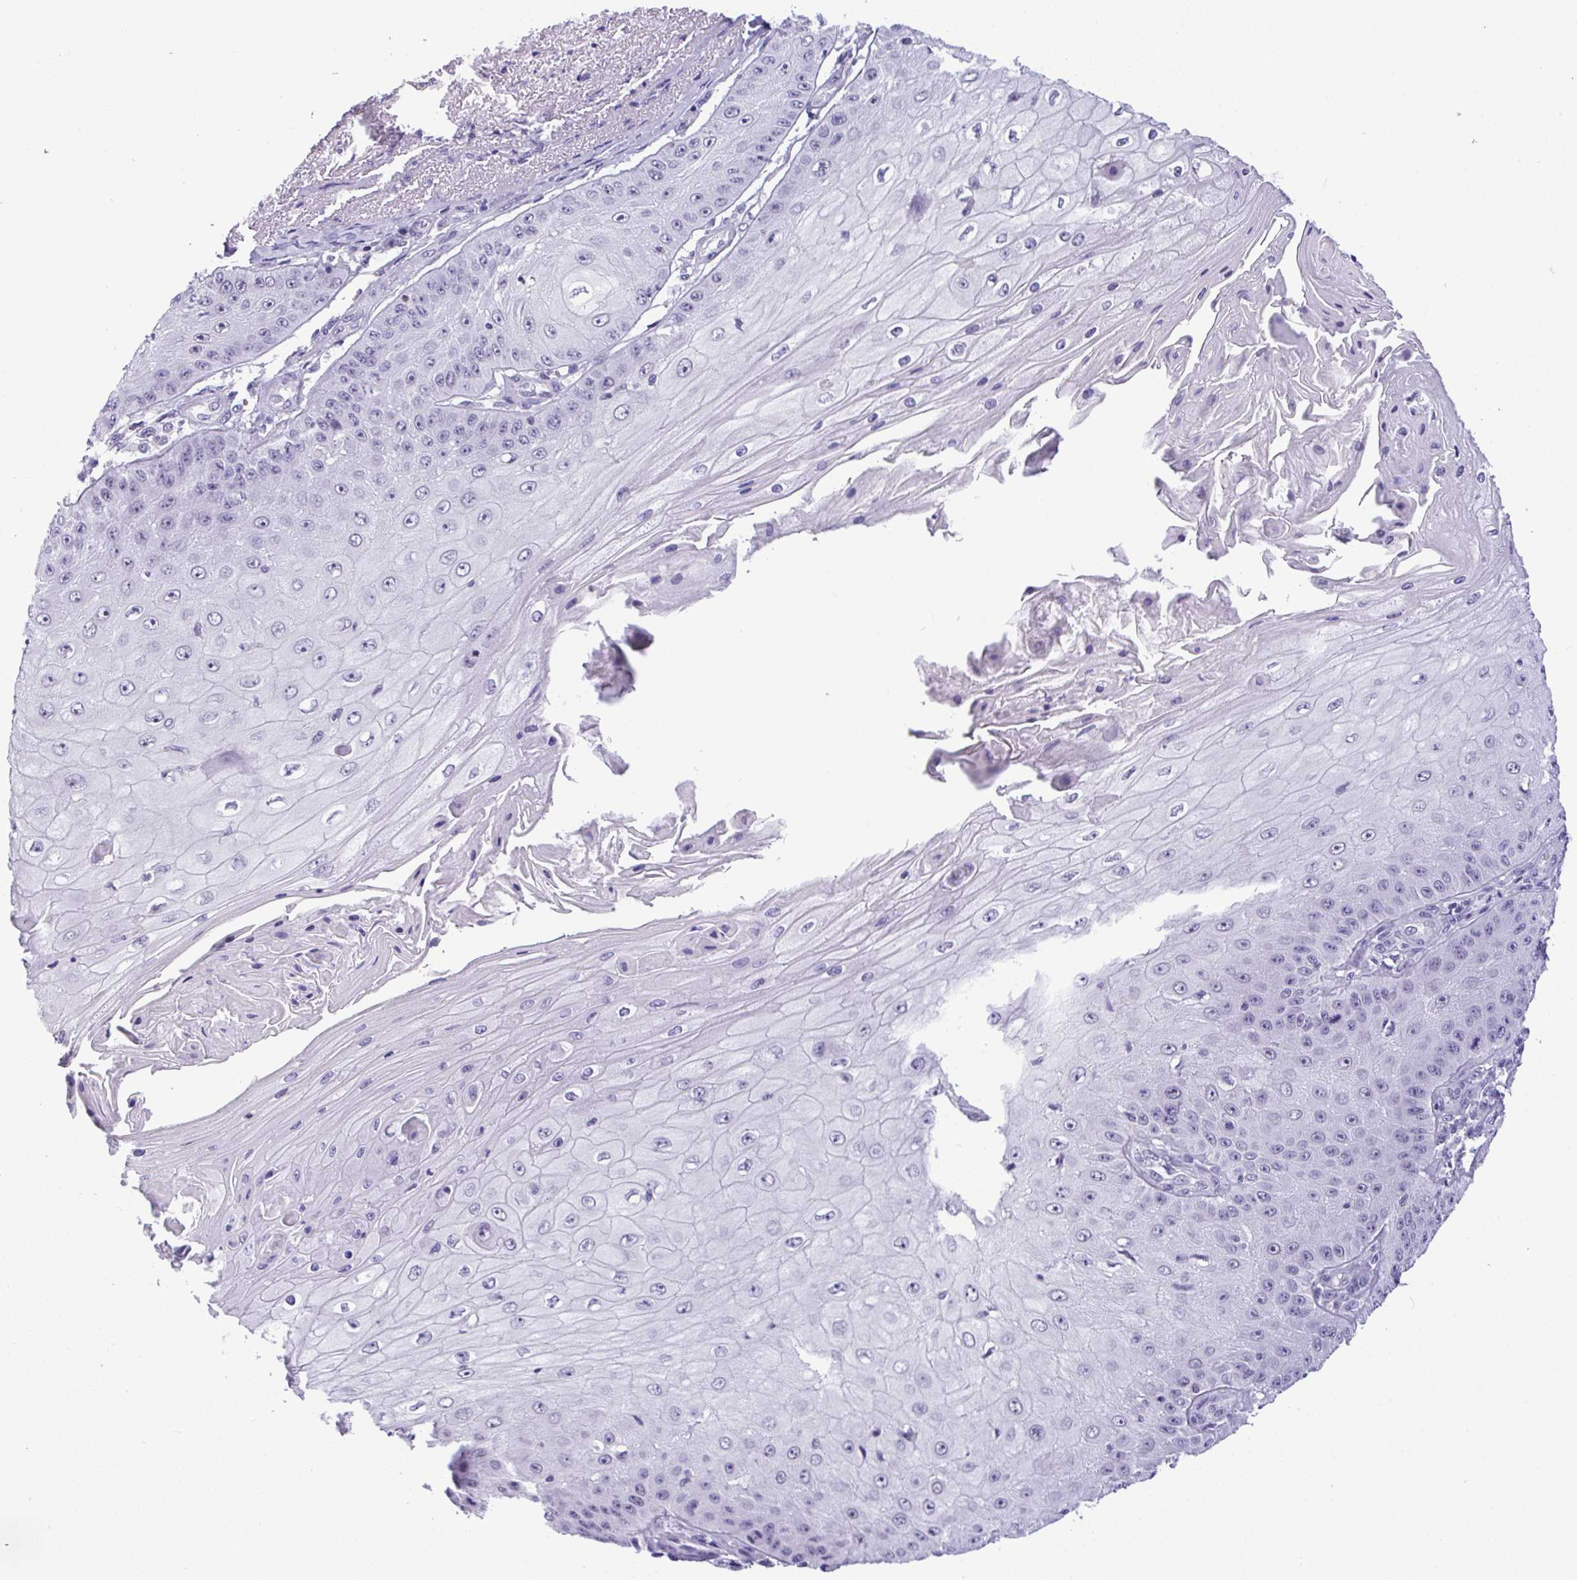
{"staining": {"intensity": "negative", "quantity": "none", "location": "none"}, "tissue": "skin cancer", "cell_type": "Tumor cells", "image_type": "cancer", "snomed": [{"axis": "morphology", "description": "Squamous cell carcinoma, NOS"}, {"axis": "topography", "description": "Skin"}], "caption": "DAB (3,3'-diaminobenzidine) immunohistochemical staining of skin cancer shows no significant positivity in tumor cells.", "gene": "YBX2", "patient": {"sex": "male", "age": 70}}